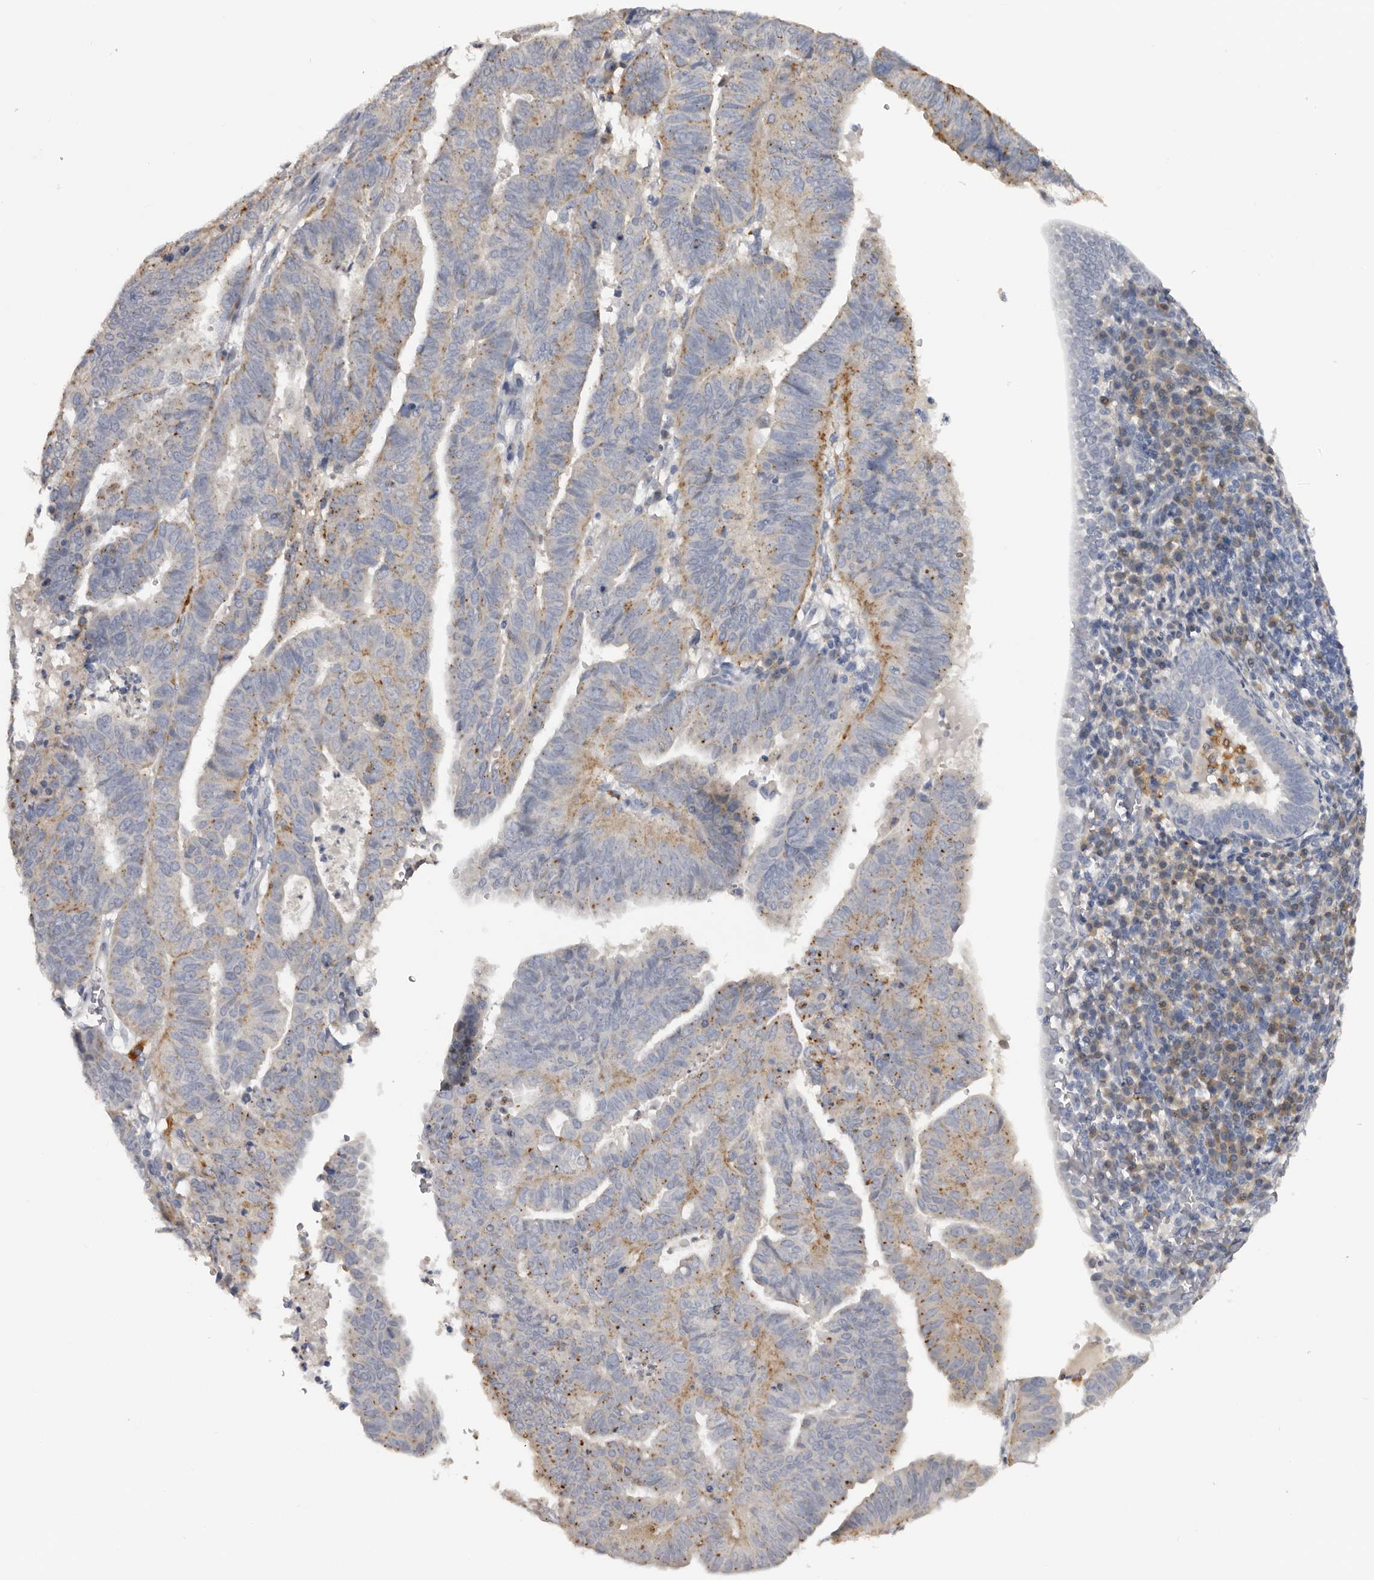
{"staining": {"intensity": "moderate", "quantity": "25%-75%", "location": "cytoplasmic/membranous"}, "tissue": "endometrial cancer", "cell_type": "Tumor cells", "image_type": "cancer", "snomed": [{"axis": "morphology", "description": "Adenocarcinoma, NOS"}, {"axis": "topography", "description": "Uterus"}], "caption": "Immunohistochemical staining of endometrial cancer (adenocarcinoma) displays medium levels of moderate cytoplasmic/membranous protein positivity in approximately 25%-75% of tumor cells.", "gene": "DAP", "patient": {"sex": "female", "age": 77}}